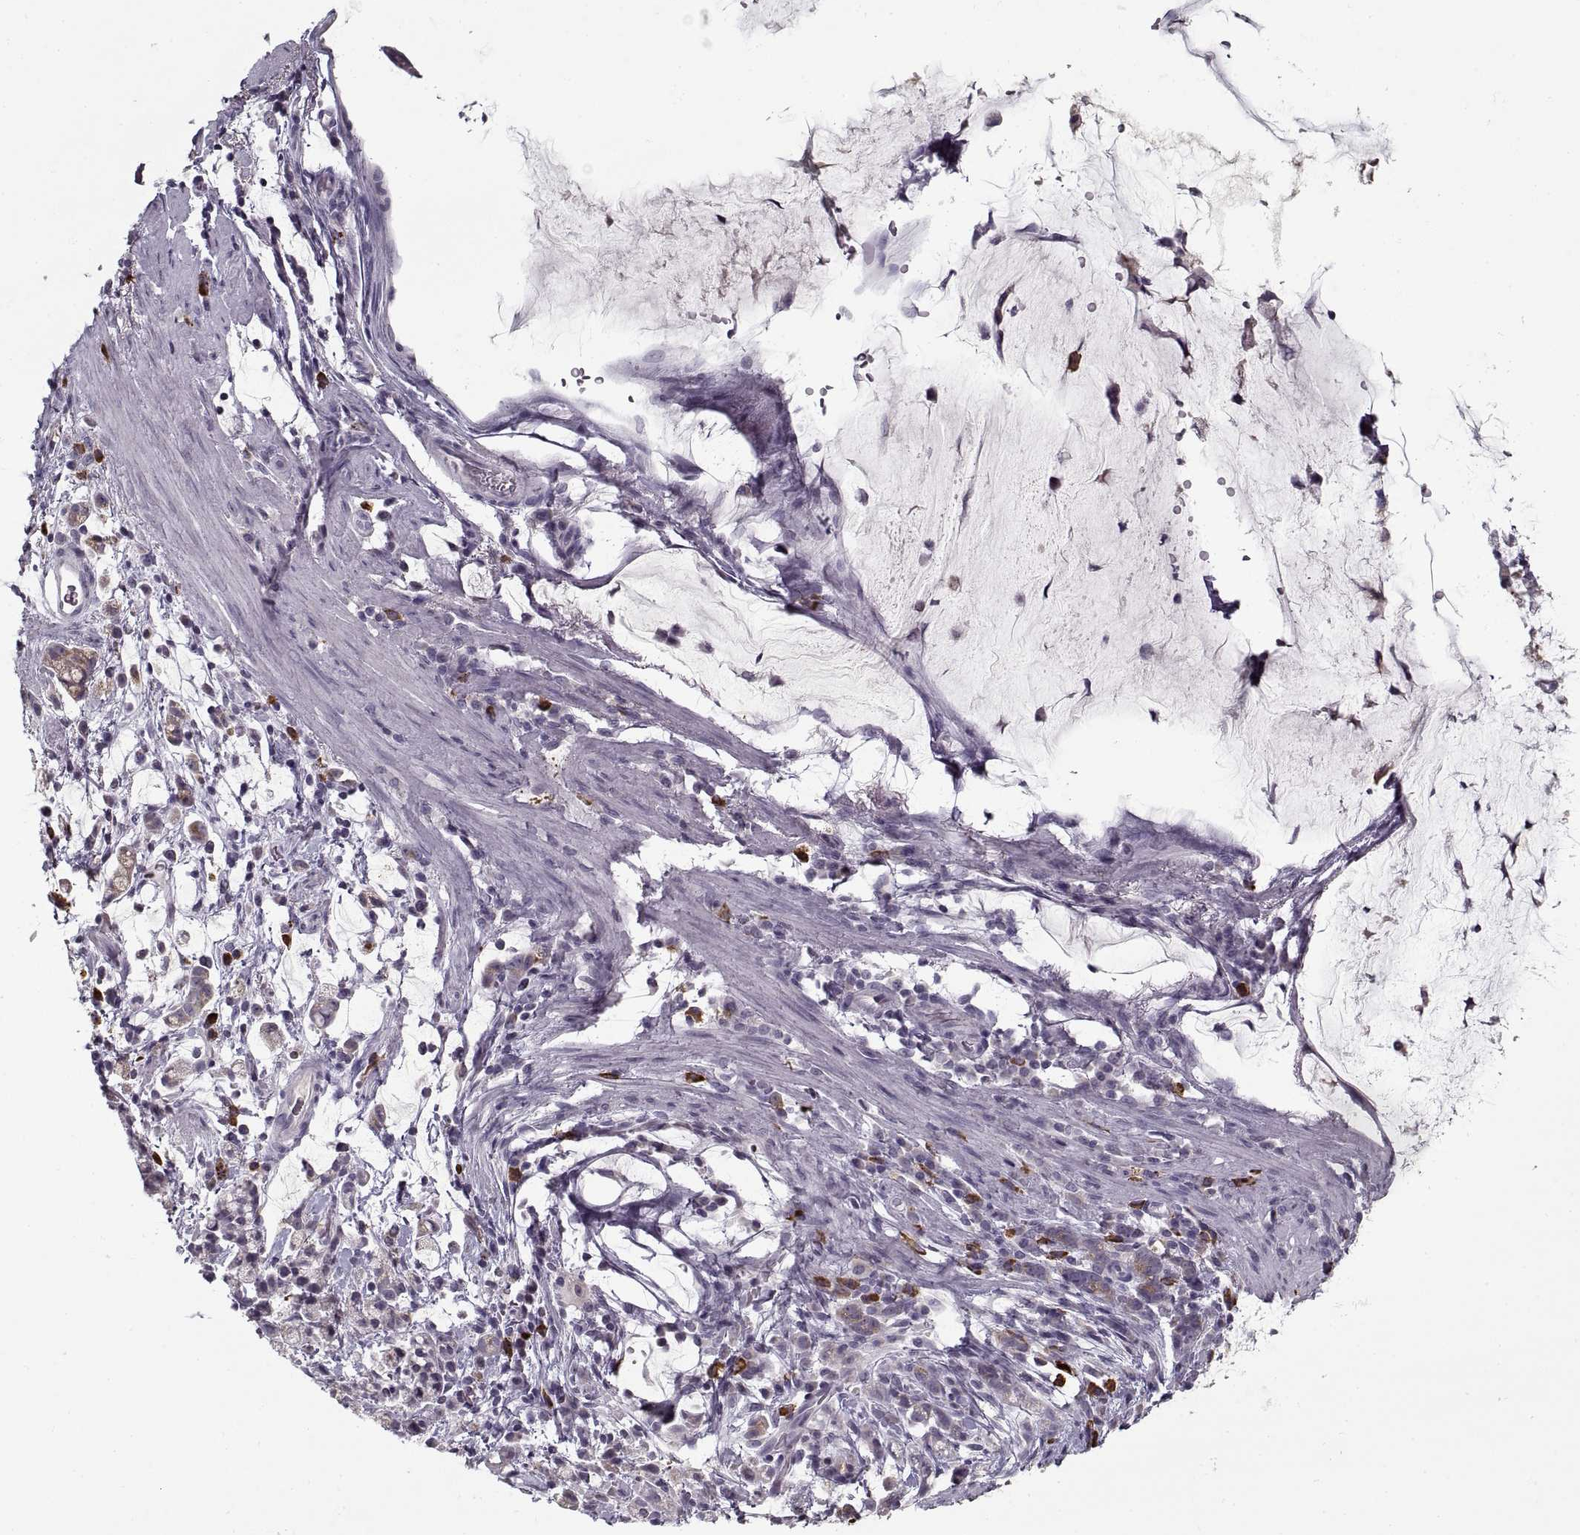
{"staining": {"intensity": "weak", "quantity": "<25%", "location": "cytoplasmic/membranous"}, "tissue": "stomach cancer", "cell_type": "Tumor cells", "image_type": "cancer", "snomed": [{"axis": "morphology", "description": "Adenocarcinoma, NOS"}, {"axis": "topography", "description": "Stomach"}], "caption": "This is an IHC photomicrograph of human stomach cancer. There is no expression in tumor cells.", "gene": "GAD2", "patient": {"sex": "female", "age": 60}}